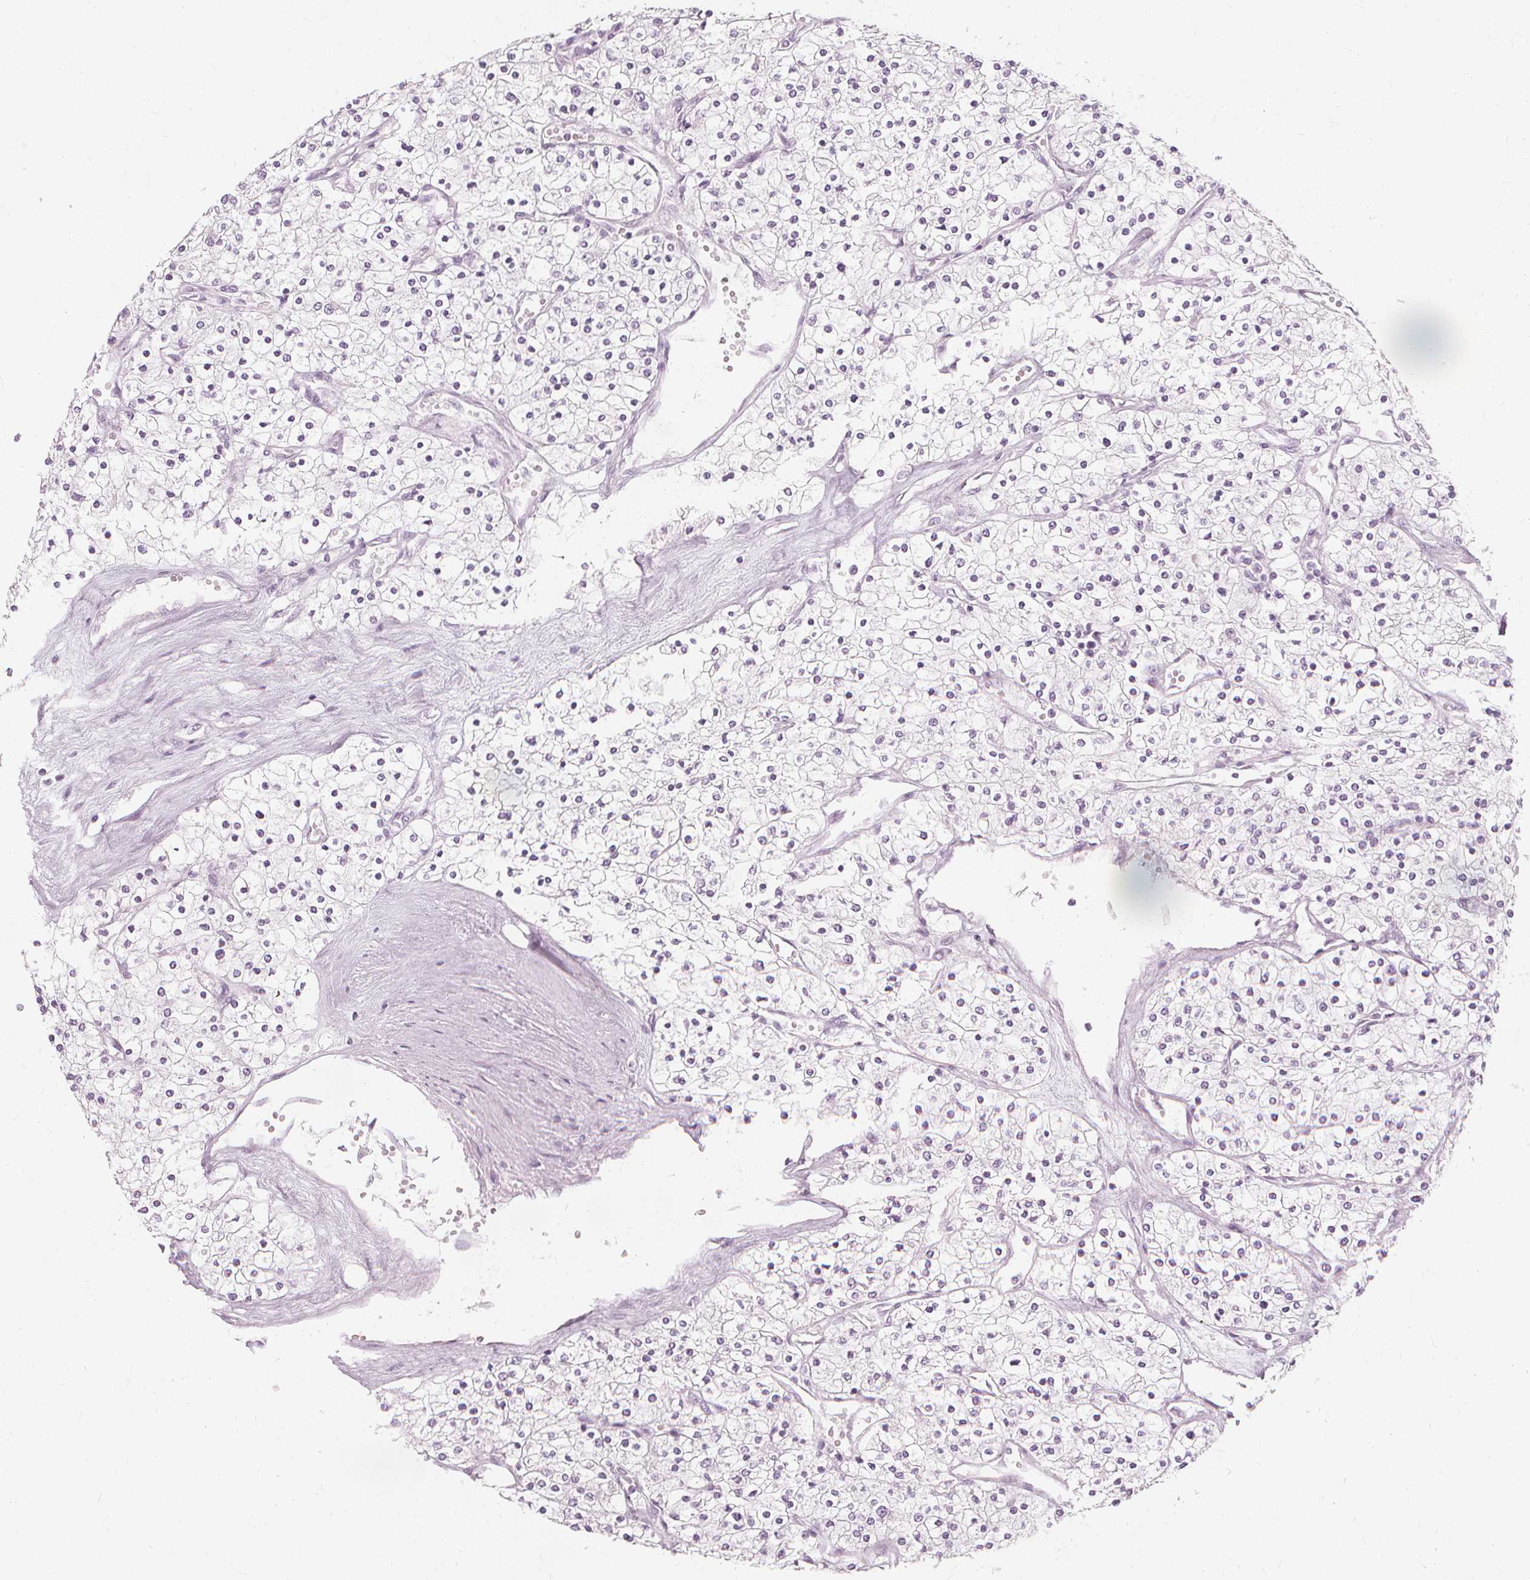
{"staining": {"intensity": "negative", "quantity": "none", "location": "none"}, "tissue": "renal cancer", "cell_type": "Tumor cells", "image_type": "cancer", "snomed": [{"axis": "morphology", "description": "Adenocarcinoma, NOS"}, {"axis": "topography", "description": "Kidney"}], "caption": "Tumor cells are negative for protein expression in human renal cancer (adenocarcinoma). Nuclei are stained in blue.", "gene": "MUC12", "patient": {"sex": "male", "age": 80}}